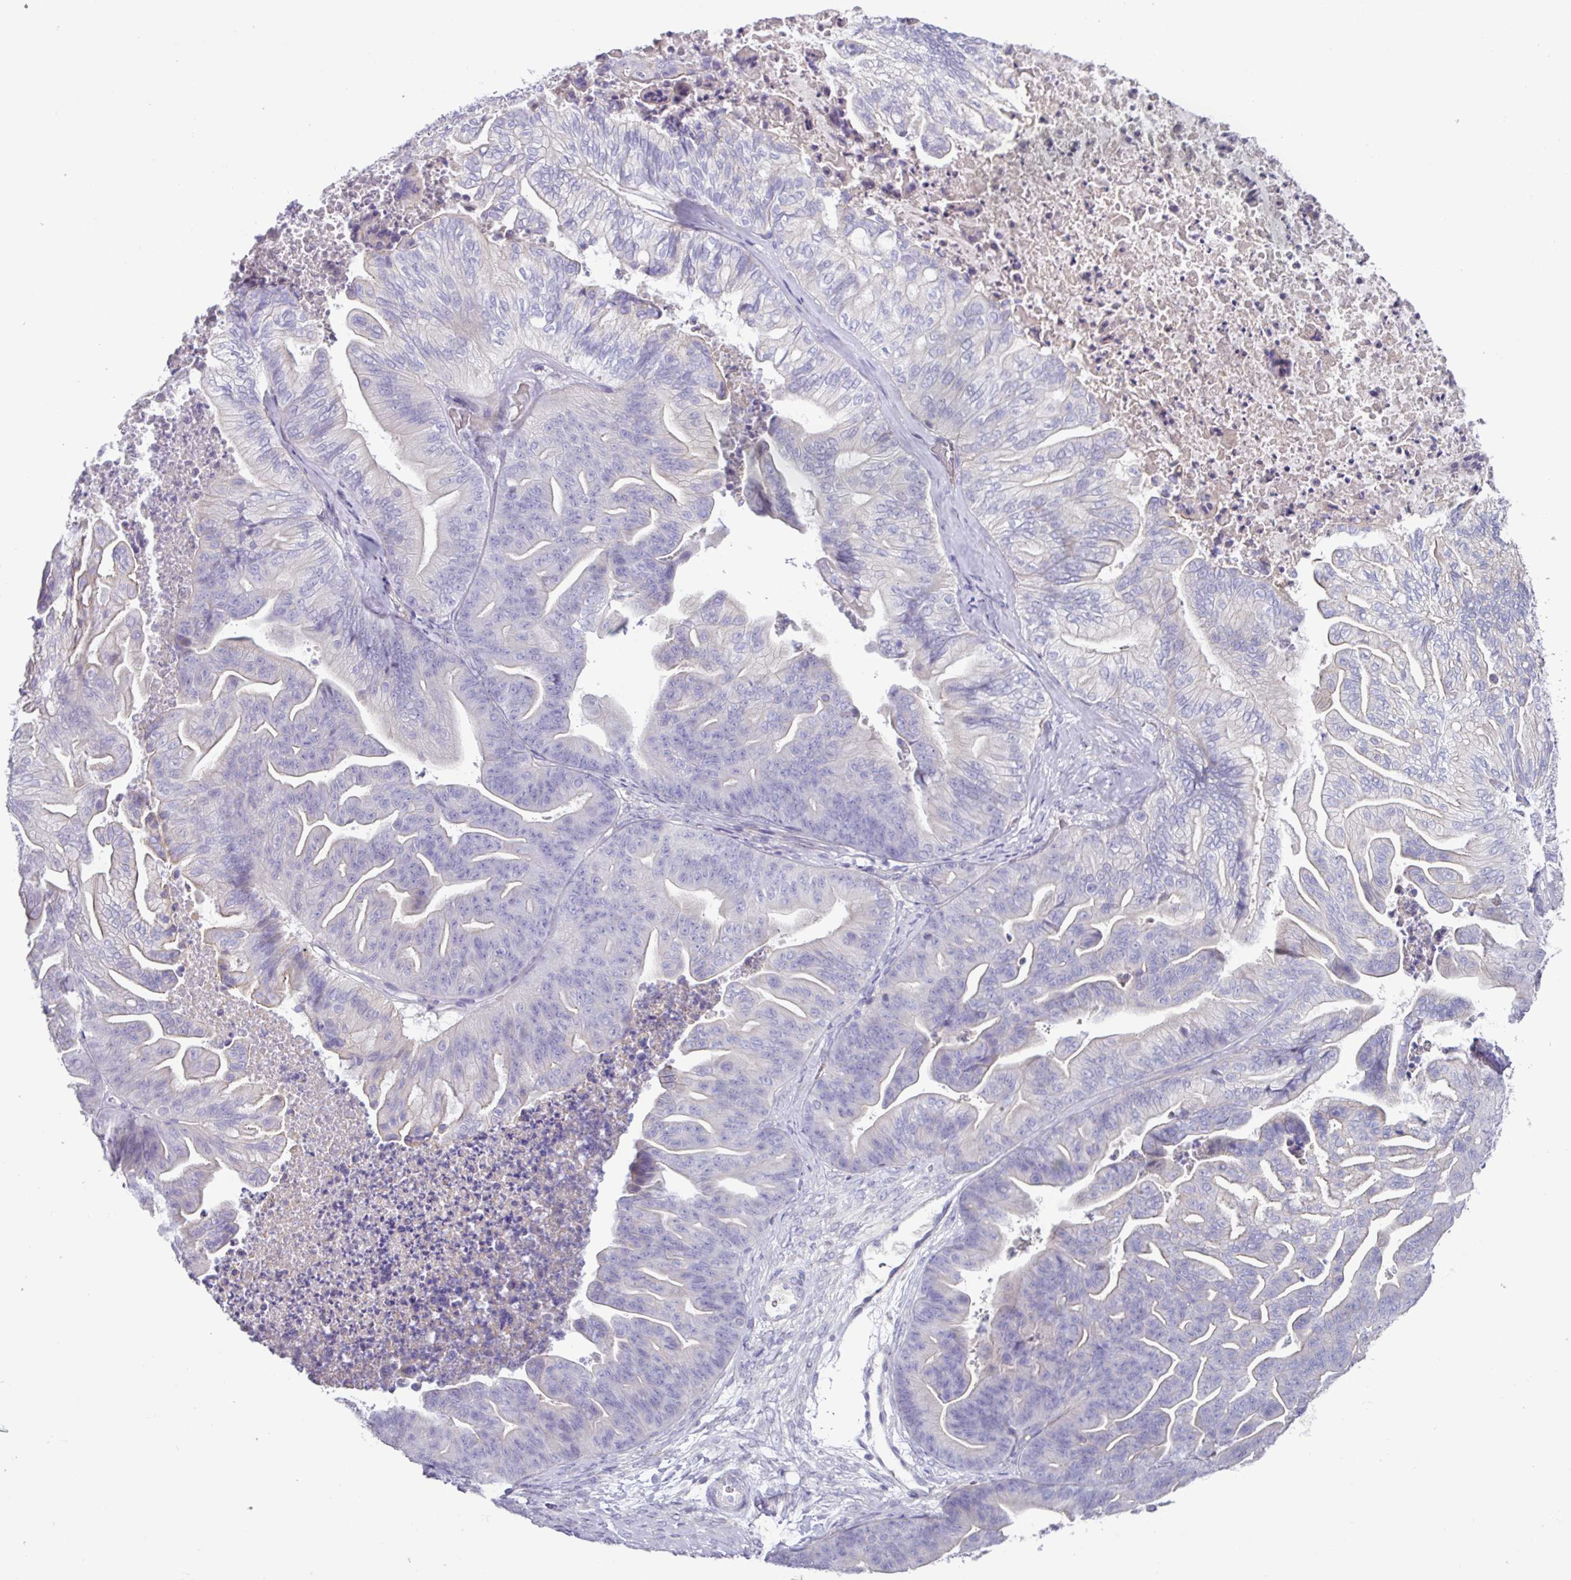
{"staining": {"intensity": "negative", "quantity": "none", "location": "none"}, "tissue": "ovarian cancer", "cell_type": "Tumor cells", "image_type": "cancer", "snomed": [{"axis": "morphology", "description": "Cystadenocarcinoma, mucinous, NOS"}, {"axis": "topography", "description": "Ovary"}], "caption": "A histopathology image of ovarian cancer (mucinous cystadenocarcinoma) stained for a protein demonstrates no brown staining in tumor cells.", "gene": "RGS16", "patient": {"sex": "female", "age": 67}}